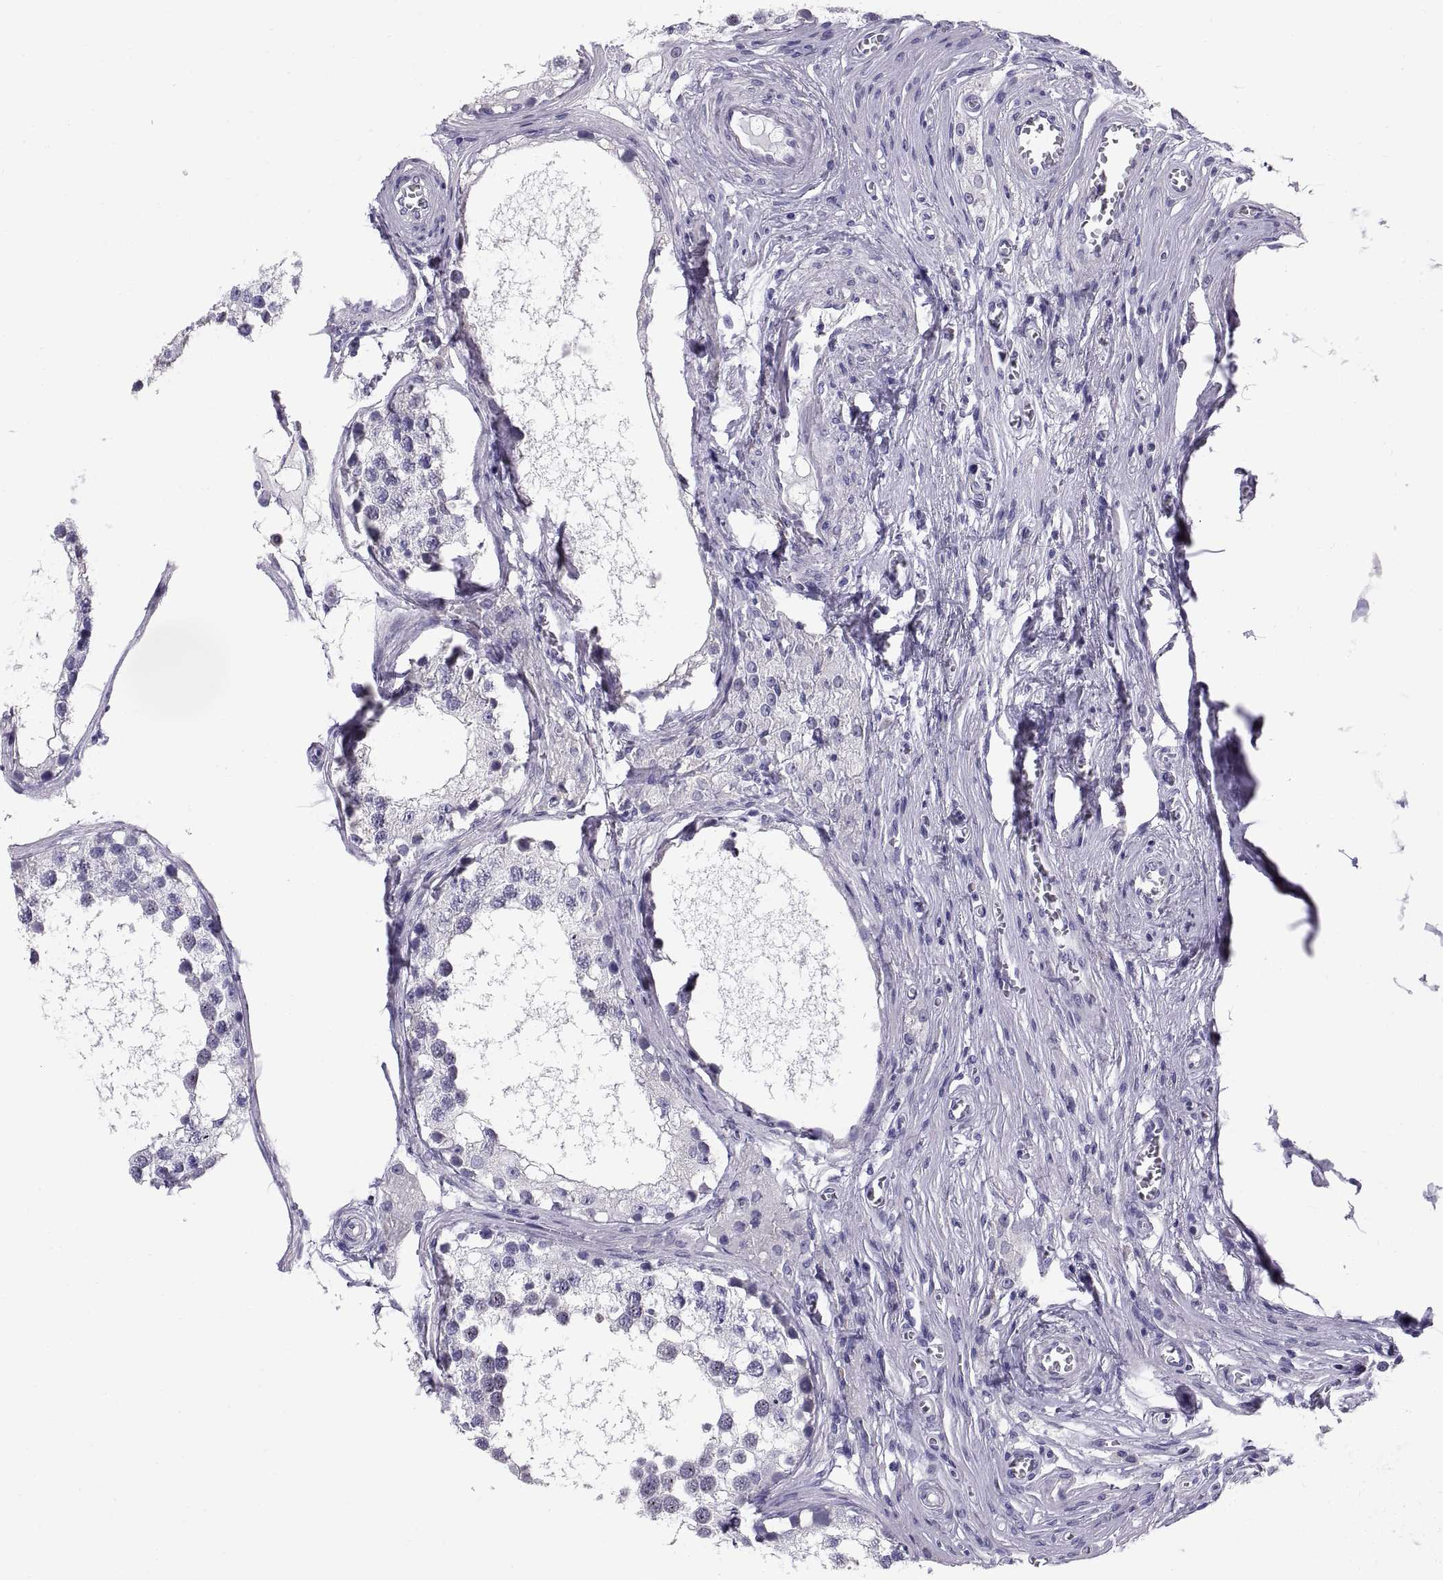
{"staining": {"intensity": "negative", "quantity": "none", "location": "none"}, "tissue": "testis", "cell_type": "Cells in seminiferous ducts", "image_type": "normal", "snomed": [{"axis": "morphology", "description": "Normal tissue, NOS"}, {"axis": "morphology", "description": "Seminoma, NOS"}, {"axis": "topography", "description": "Testis"}], "caption": "Immunohistochemistry of benign testis demonstrates no expression in cells in seminiferous ducts.", "gene": "RNASE12", "patient": {"sex": "male", "age": 65}}